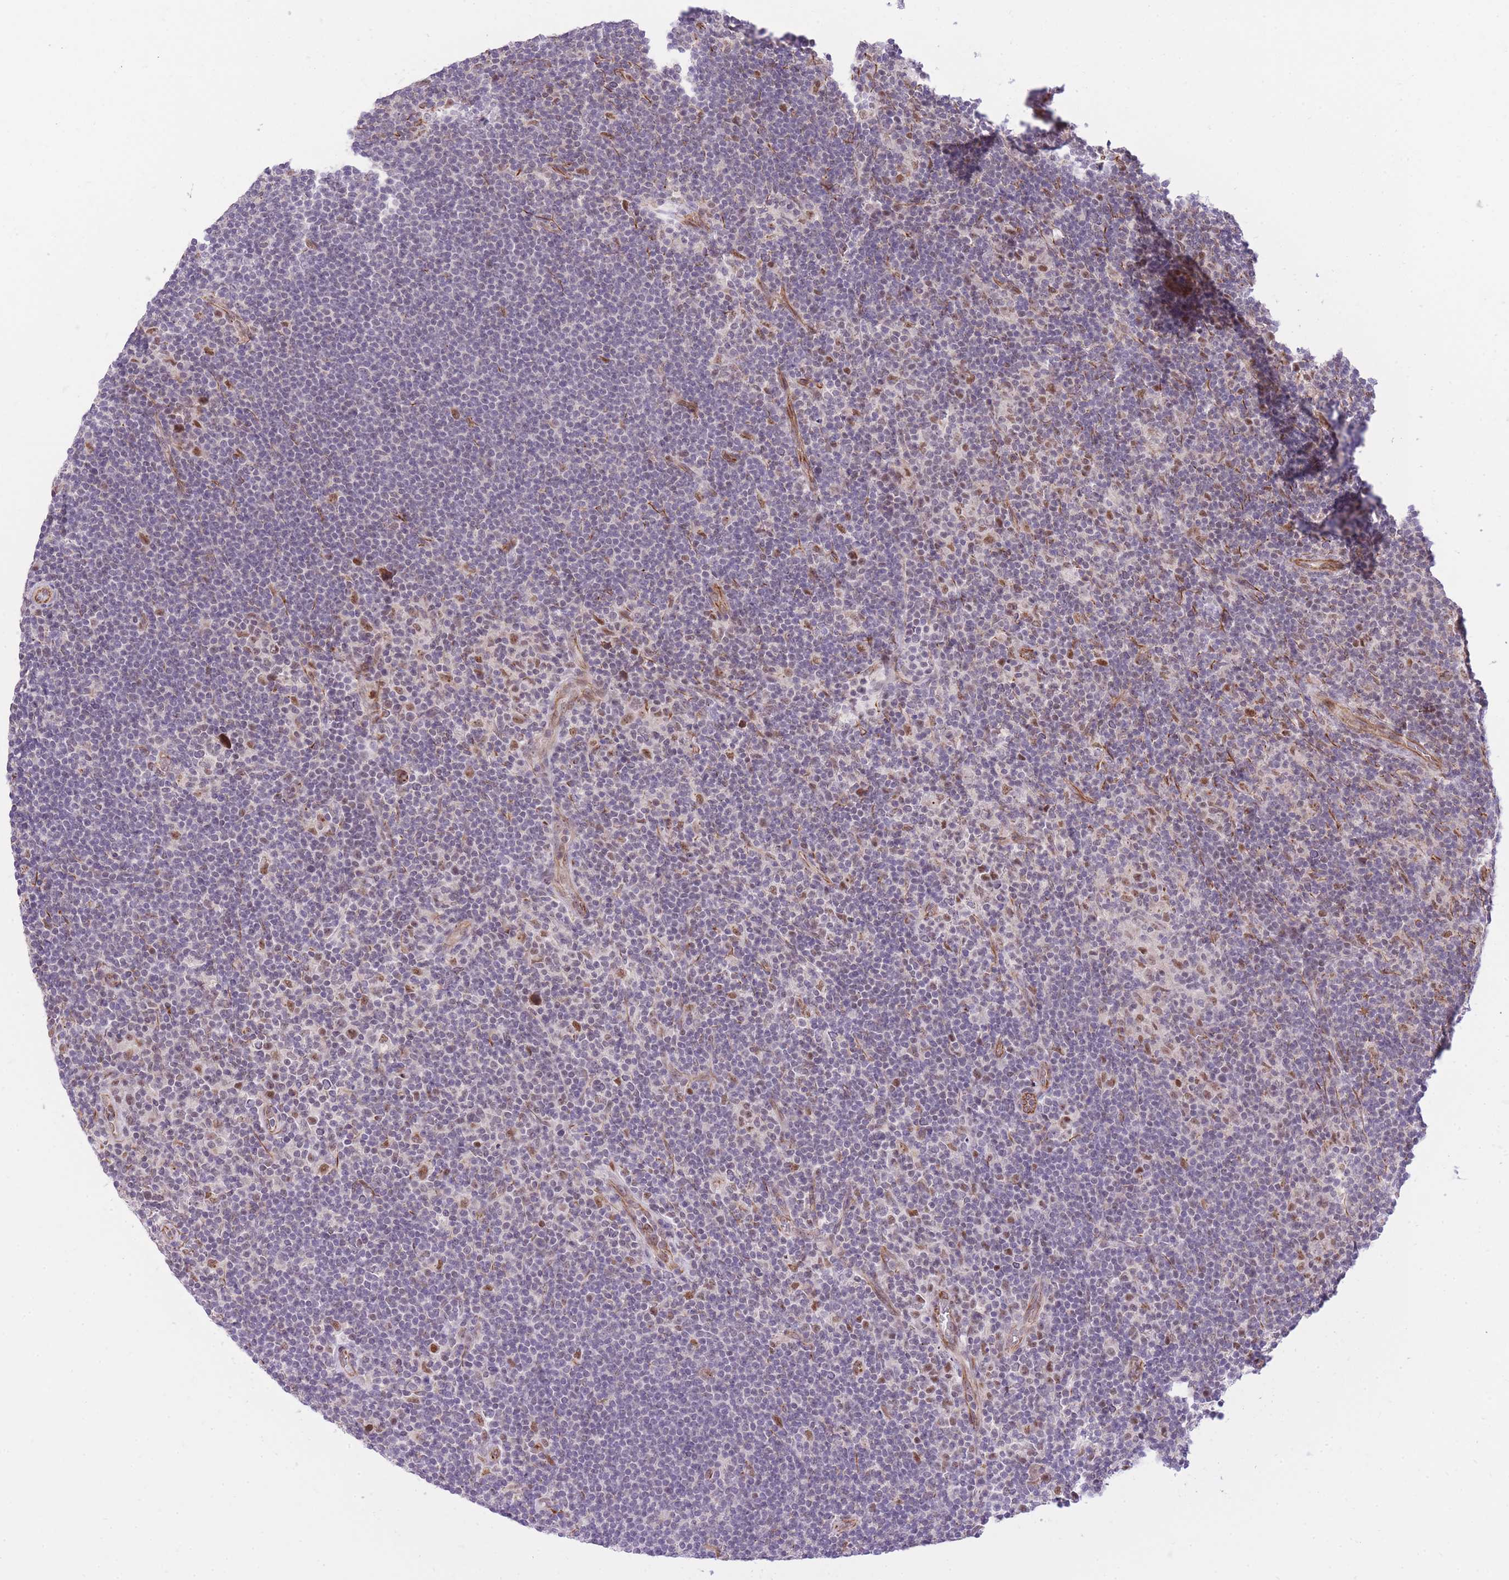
{"staining": {"intensity": "negative", "quantity": "none", "location": "none"}, "tissue": "lymphoma", "cell_type": "Tumor cells", "image_type": "cancer", "snomed": [{"axis": "morphology", "description": "Hodgkin's disease, NOS"}, {"axis": "topography", "description": "Lymph node"}], "caption": "Immunohistochemistry histopathology image of lymphoma stained for a protein (brown), which exhibits no positivity in tumor cells.", "gene": "ELL", "patient": {"sex": "female", "age": 57}}